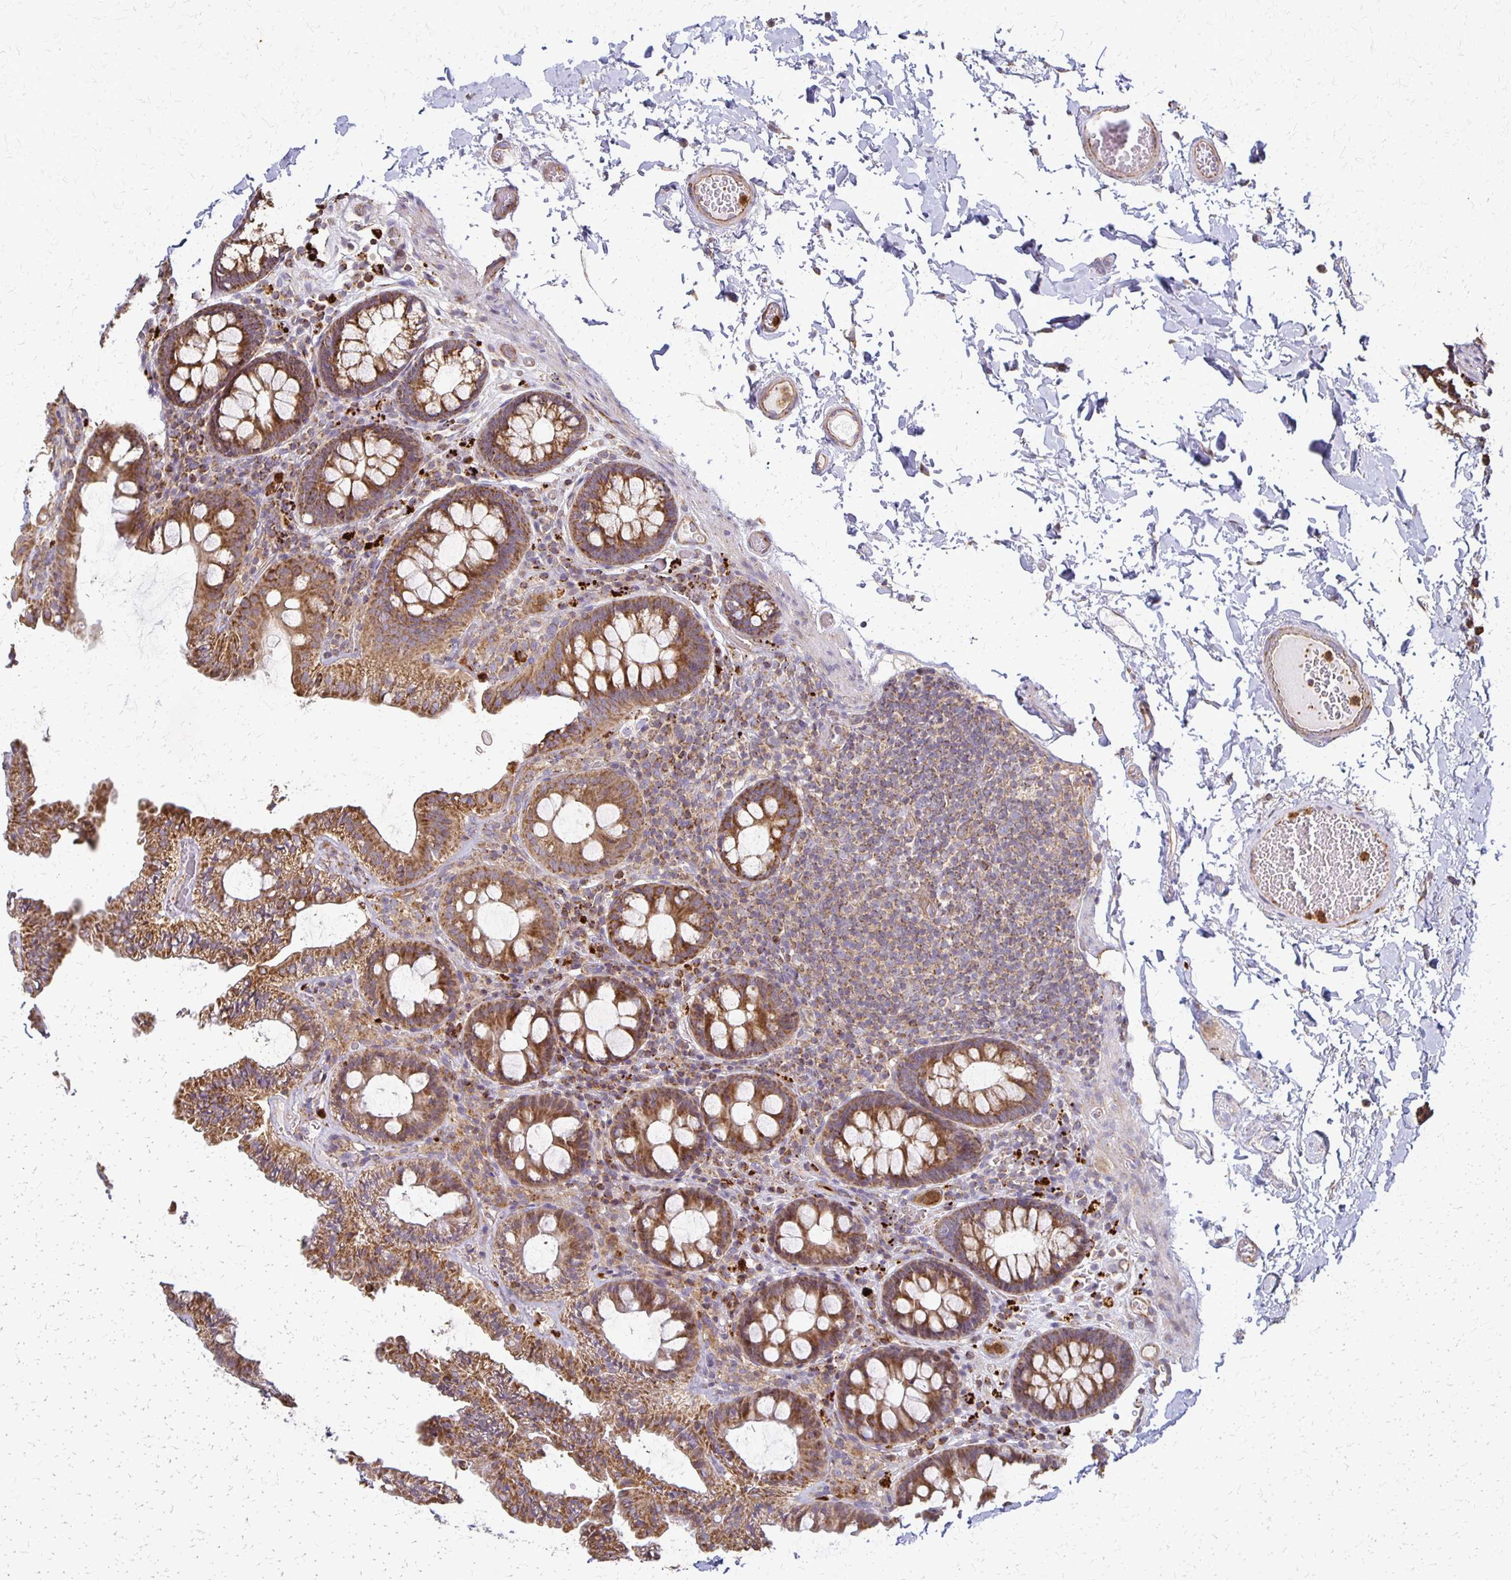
{"staining": {"intensity": "moderate", "quantity": ">75%", "location": "cytoplasmic/membranous"}, "tissue": "colon", "cell_type": "Endothelial cells", "image_type": "normal", "snomed": [{"axis": "morphology", "description": "Normal tissue, NOS"}, {"axis": "topography", "description": "Colon"}, {"axis": "topography", "description": "Peripheral nerve tissue"}], "caption": "Protein expression analysis of benign human colon reveals moderate cytoplasmic/membranous positivity in about >75% of endothelial cells. (DAB (3,3'-diaminobenzidine) = brown stain, brightfield microscopy at high magnification).", "gene": "EIF4EBP2", "patient": {"sex": "male", "age": 84}}